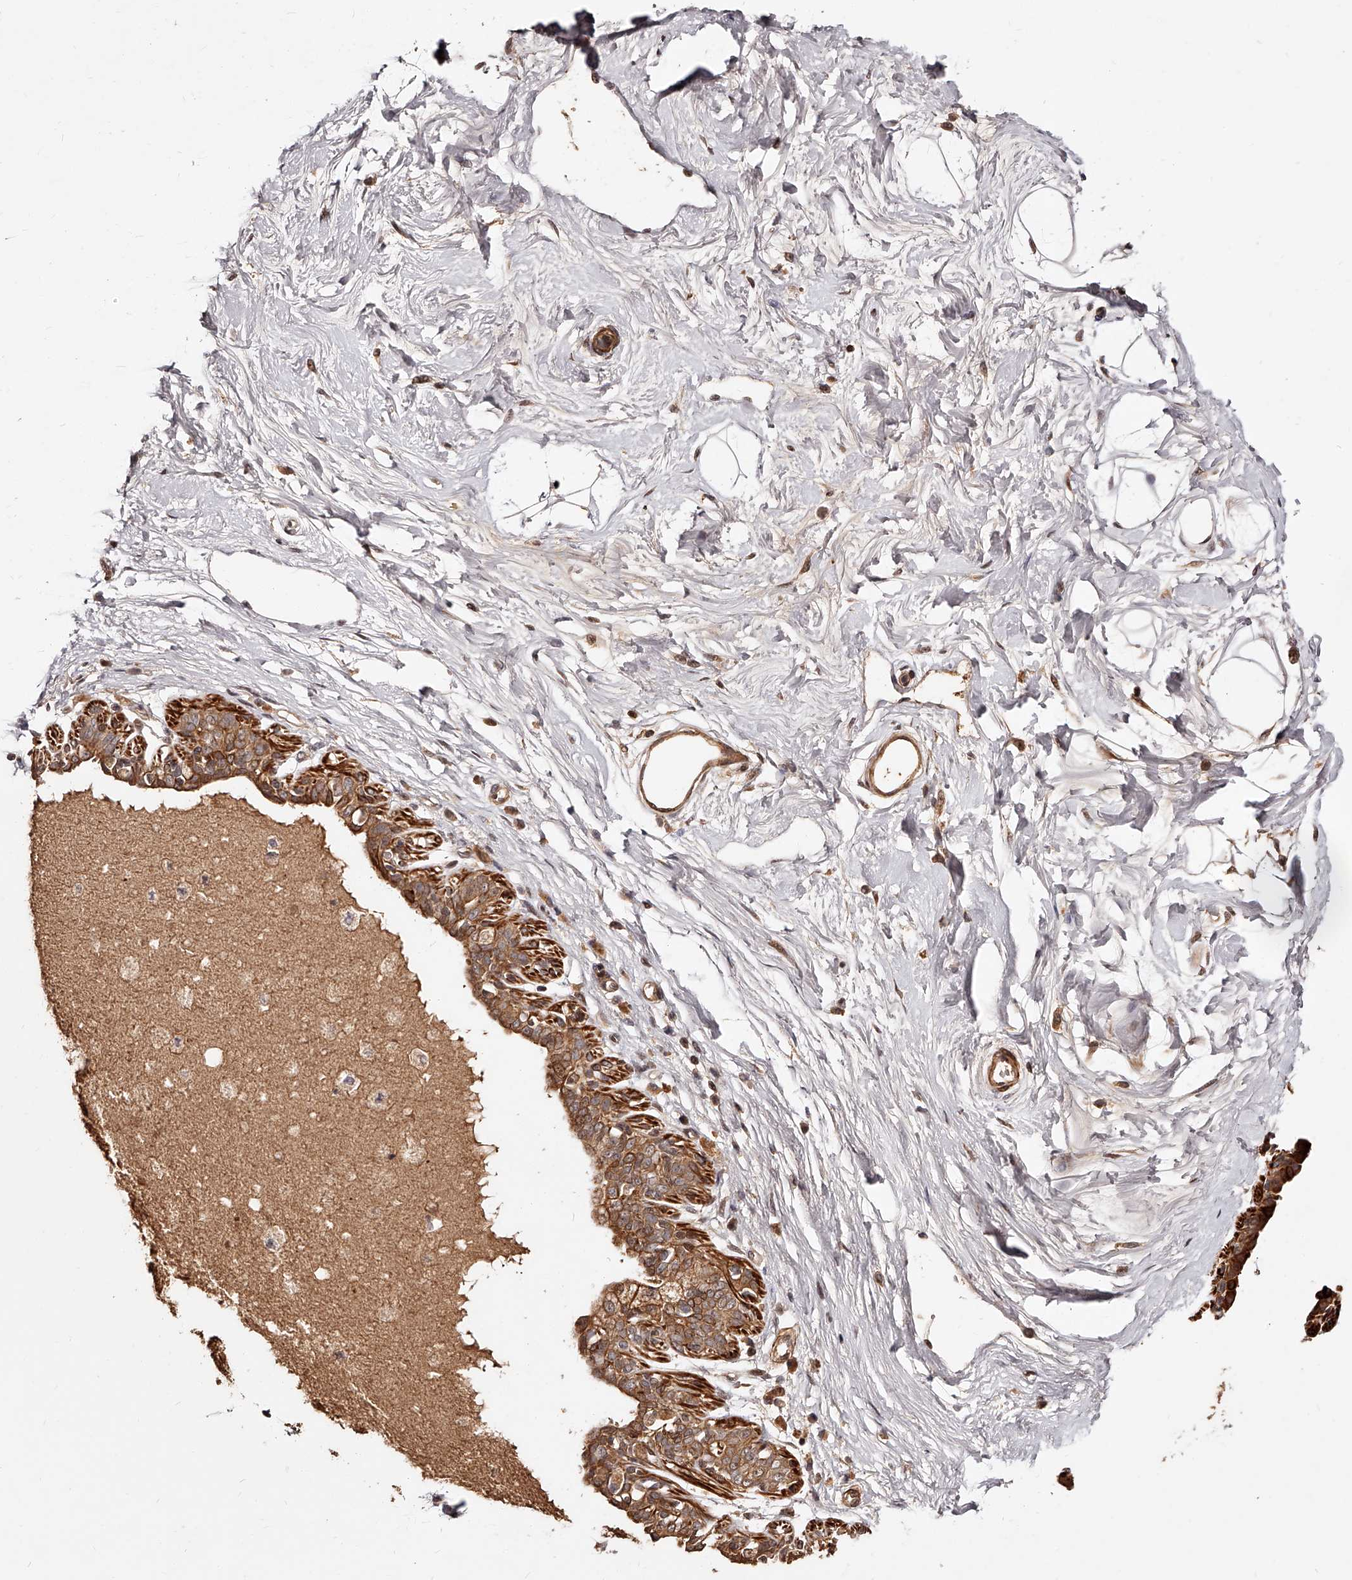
{"staining": {"intensity": "weak", "quantity": ">75%", "location": "cytoplasmic/membranous,nuclear"}, "tissue": "breast", "cell_type": "Adipocytes", "image_type": "normal", "snomed": [{"axis": "morphology", "description": "Normal tissue, NOS"}, {"axis": "topography", "description": "Breast"}], "caption": "DAB immunohistochemical staining of normal breast exhibits weak cytoplasmic/membranous,nuclear protein staining in about >75% of adipocytes.", "gene": "CUL7", "patient": {"sex": "female", "age": 45}}